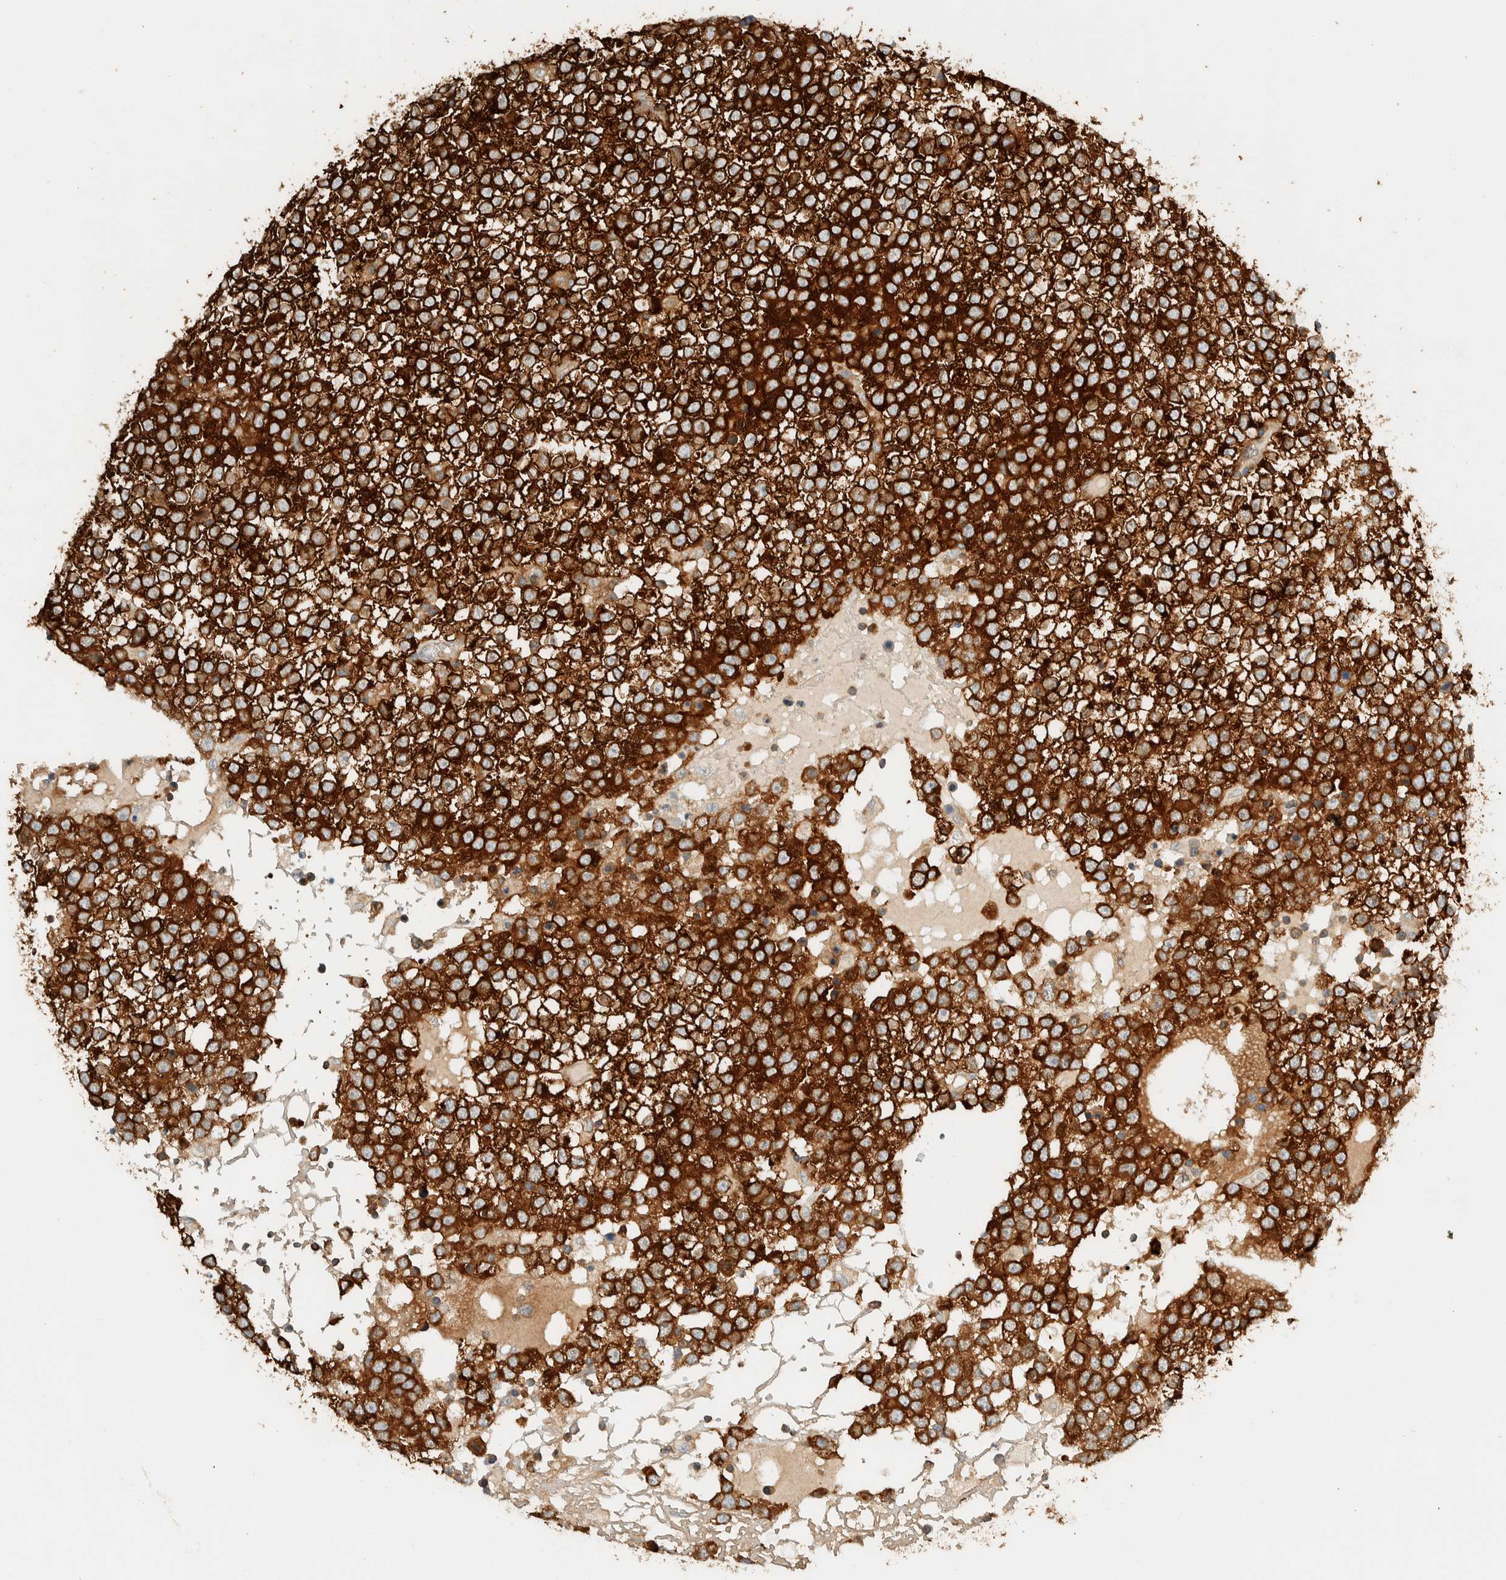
{"staining": {"intensity": "strong", "quantity": ">75%", "location": "cytoplasmic/membranous"}, "tissue": "testis cancer", "cell_type": "Tumor cells", "image_type": "cancer", "snomed": [{"axis": "morphology", "description": "Seminoma, NOS"}, {"axis": "topography", "description": "Testis"}], "caption": "A brown stain labels strong cytoplasmic/membranous positivity of a protein in human testis cancer tumor cells. (IHC, brightfield microscopy, high magnification).", "gene": "ARFGEF1", "patient": {"sex": "male", "age": 65}}